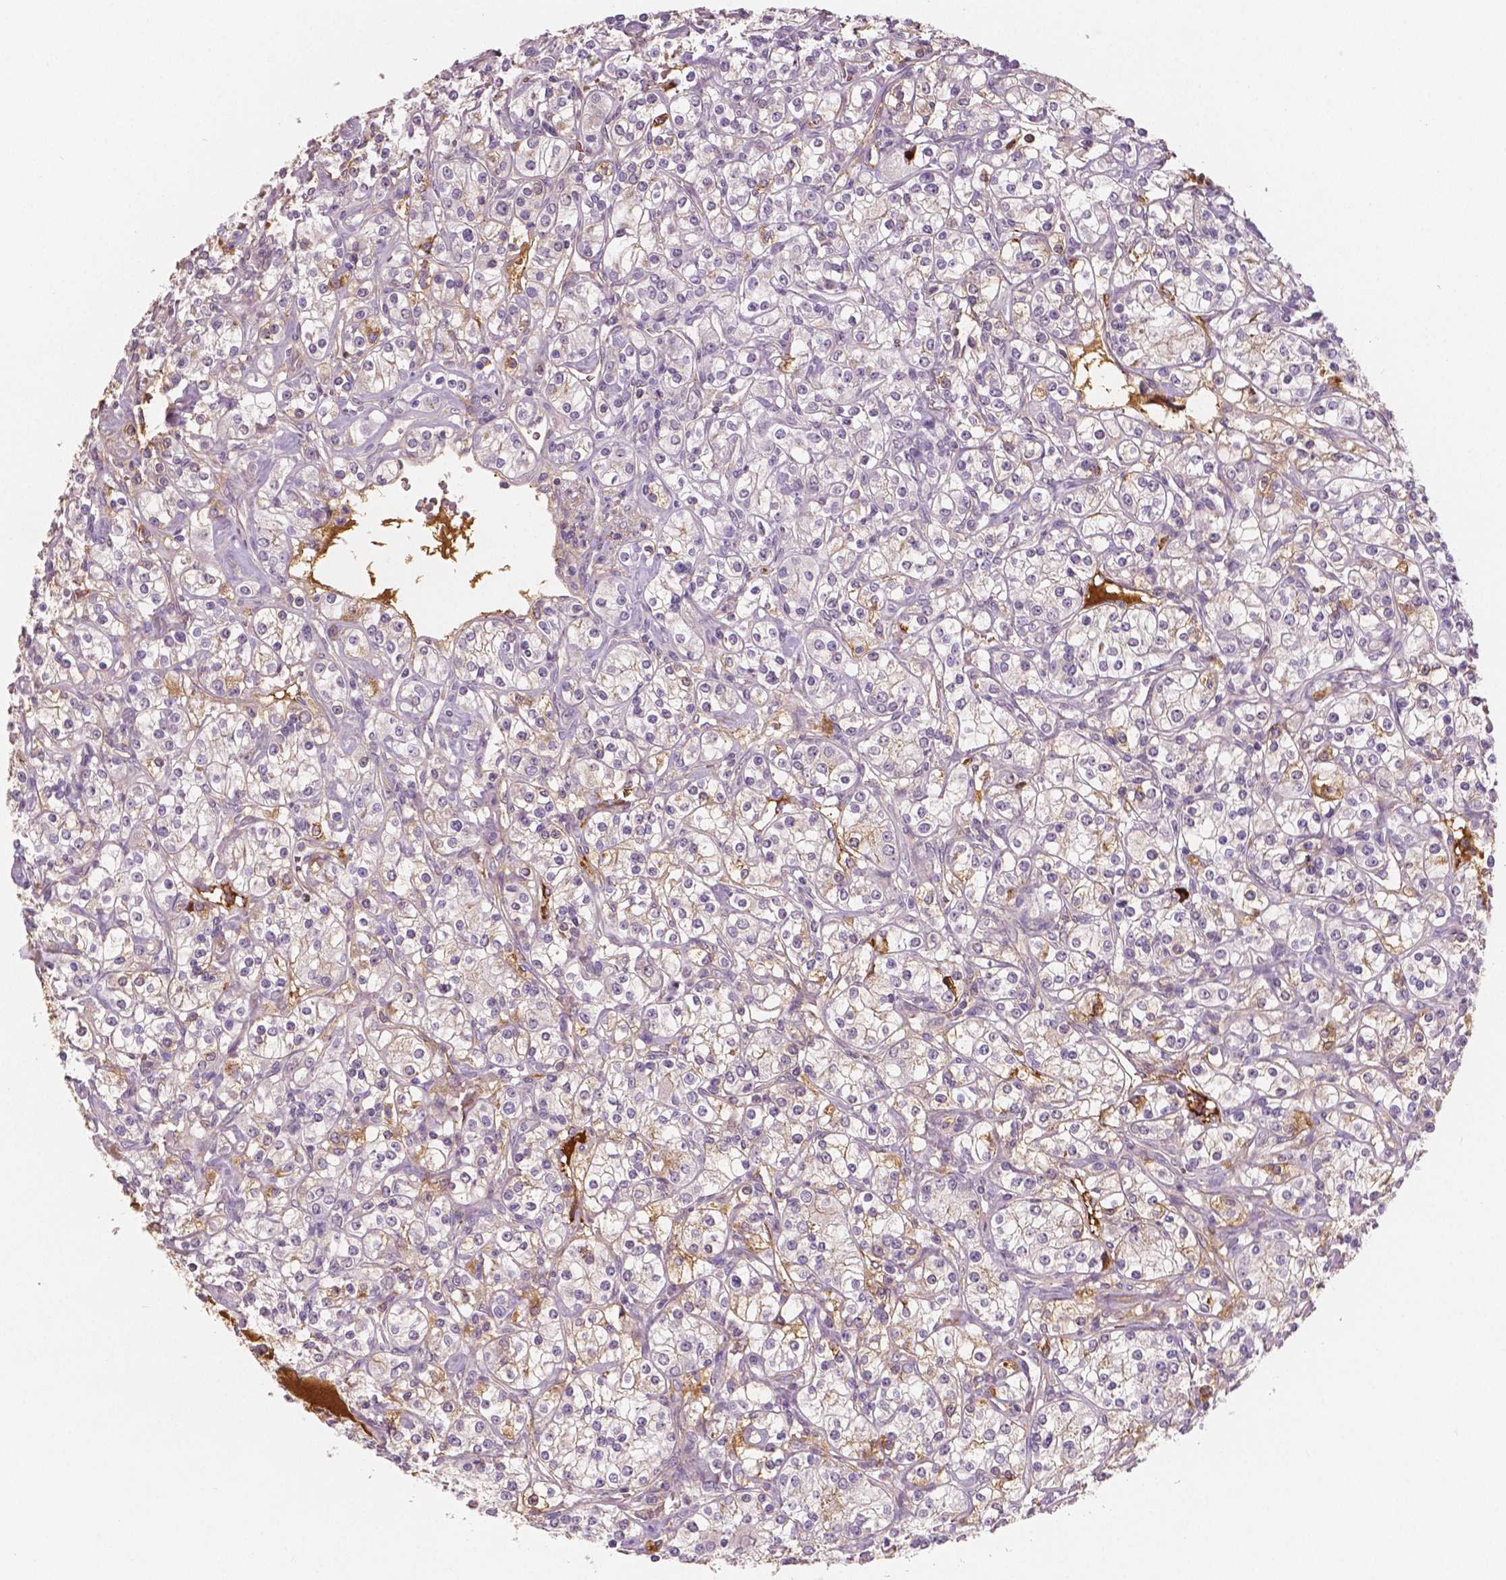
{"staining": {"intensity": "weak", "quantity": "<25%", "location": "cytoplasmic/membranous"}, "tissue": "renal cancer", "cell_type": "Tumor cells", "image_type": "cancer", "snomed": [{"axis": "morphology", "description": "Adenocarcinoma, NOS"}, {"axis": "topography", "description": "Kidney"}], "caption": "This is an IHC photomicrograph of adenocarcinoma (renal). There is no expression in tumor cells.", "gene": "APOA4", "patient": {"sex": "male", "age": 77}}